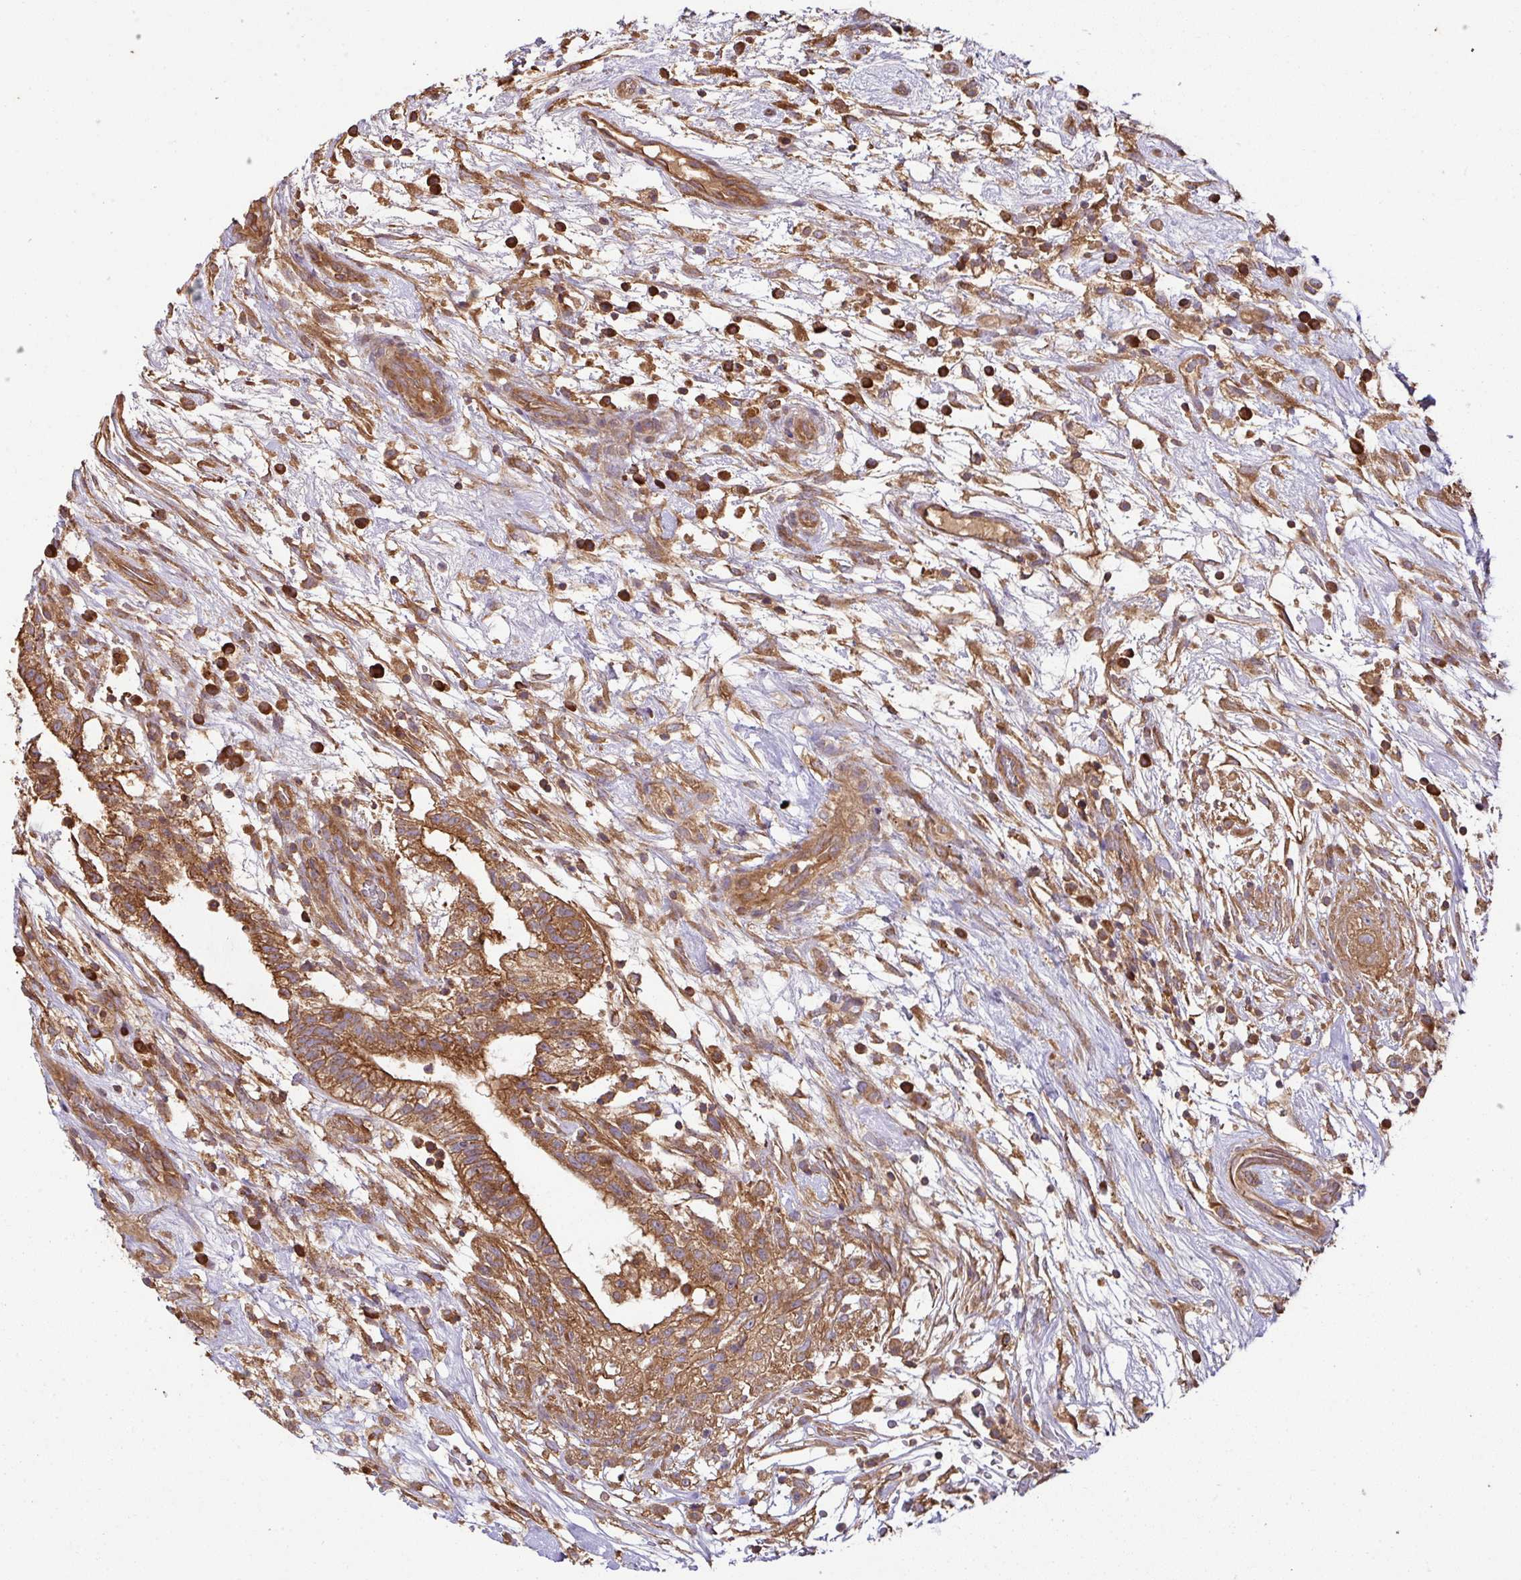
{"staining": {"intensity": "strong", "quantity": ">75%", "location": "cytoplasmic/membranous"}, "tissue": "testis cancer", "cell_type": "Tumor cells", "image_type": "cancer", "snomed": [{"axis": "morphology", "description": "Carcinoma, Embryonal, NOS"}, {"axis": "topography", "description": "Testis"}], "caption": "Human testis cancer stained with a brown dye demonstrates strong cytoplasmic/membranous positive positivity in about >75% of tumor cells.", "gene": "GSPT1", "patient": {"sex": "male", "age": 32}}